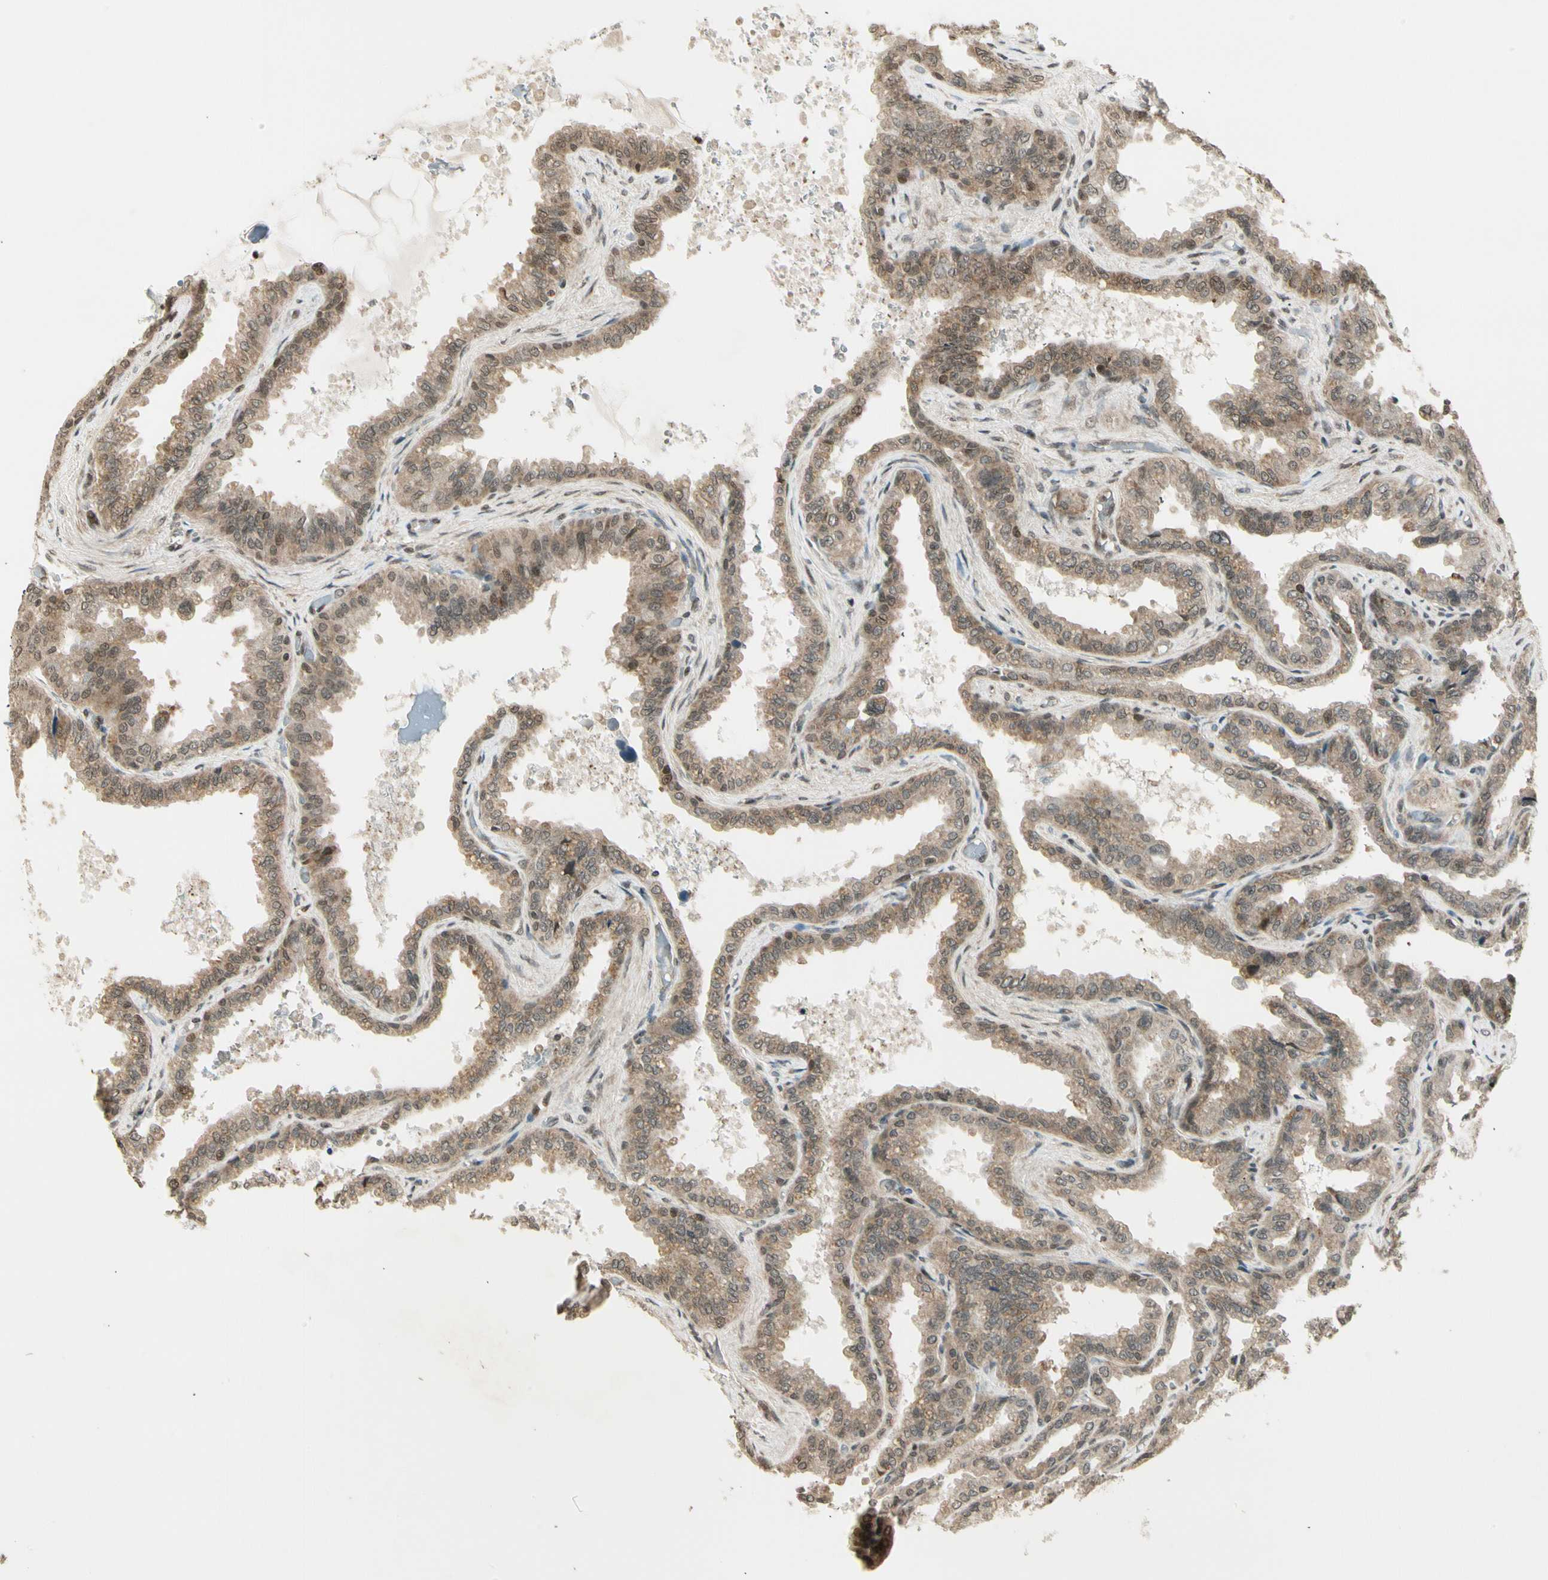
{"staining": {"intensity": "moderate", "quantity": ">75%", "location": "cytoplasmic/membranous,nuclear"}, "tissue": "seminal vesicle", "cell_type": "Glandular cells", "image_type": "normal", "snomed": [{"axis": "morphology", "description": "Normal tissue, NOS"}, {"axis": "topography", "description": "Seminal veicle"}], "caption": "Seminal vesicle stained with DAB immunohistochemistry displays medium levels of moderate cytoplasmic/membranous,nuclear positivity in approximately >75% of glandular cells. Ihc stains the protein in brown and the nuclei are stained blue.", "gene": "SMN2", "patient": {"sex": "male", "age": 46}}